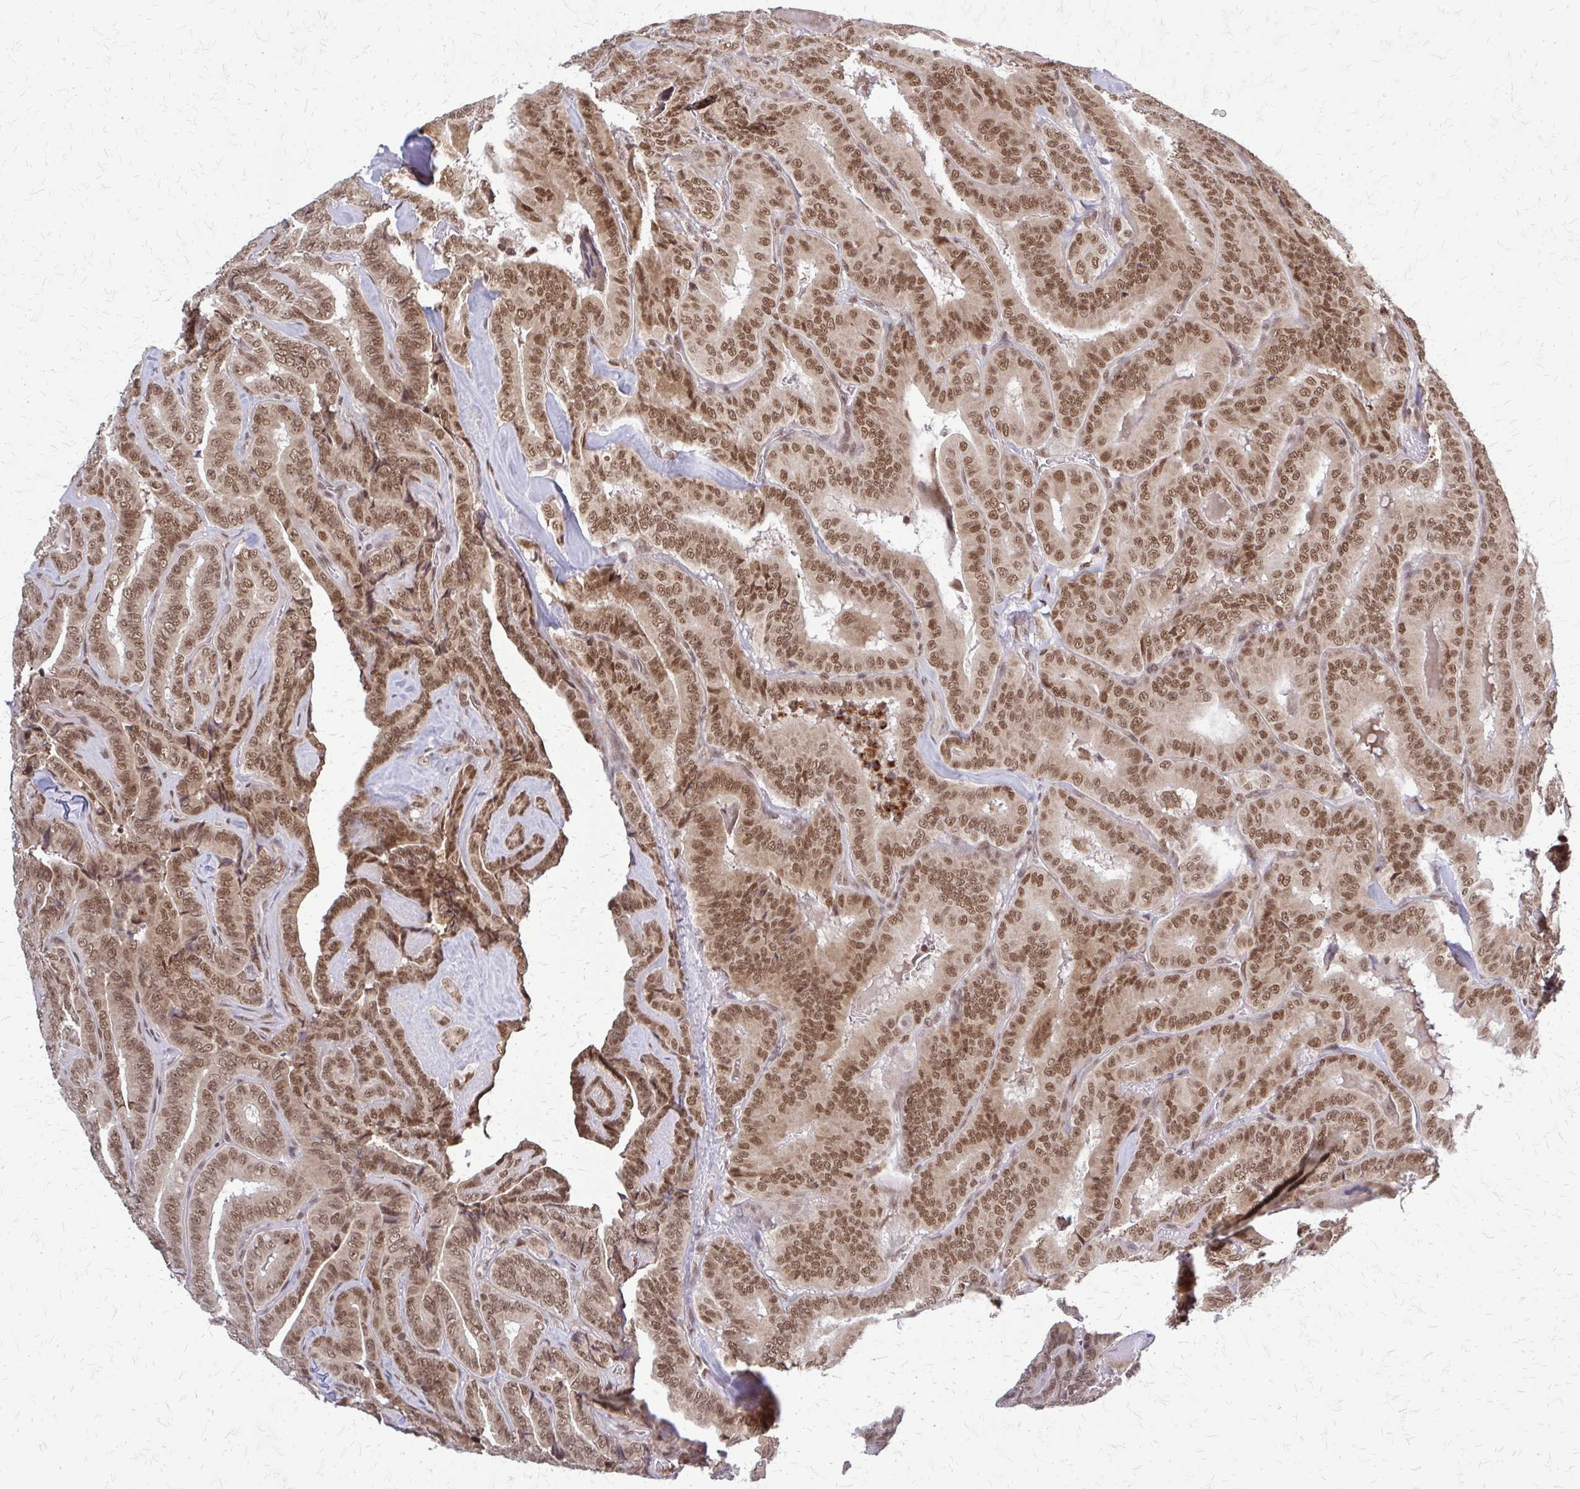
{"staining": {"intensity": "moderate", "quantity": ">75%", "location": "nuclear"}, "tissue": "thyroid cancer", "cell_type": "Tumor cells", "image_type": "cancer", "snomed": [{"axis": "morphology", "description": "Papillary adenocarcinoma, NOS"}, {"axis": "topography", "description": "Thyroid gland"}], "caption": "A brown stain labels moderate nuclear positivity of a protein in thyroid cancer (papillary adenocarcinoma) tumor cells. (Brightfield microscopy of DAB IHC at high magnification).", "gene": "HDAC3", "patient": {"sex": "male", "age": 61}}